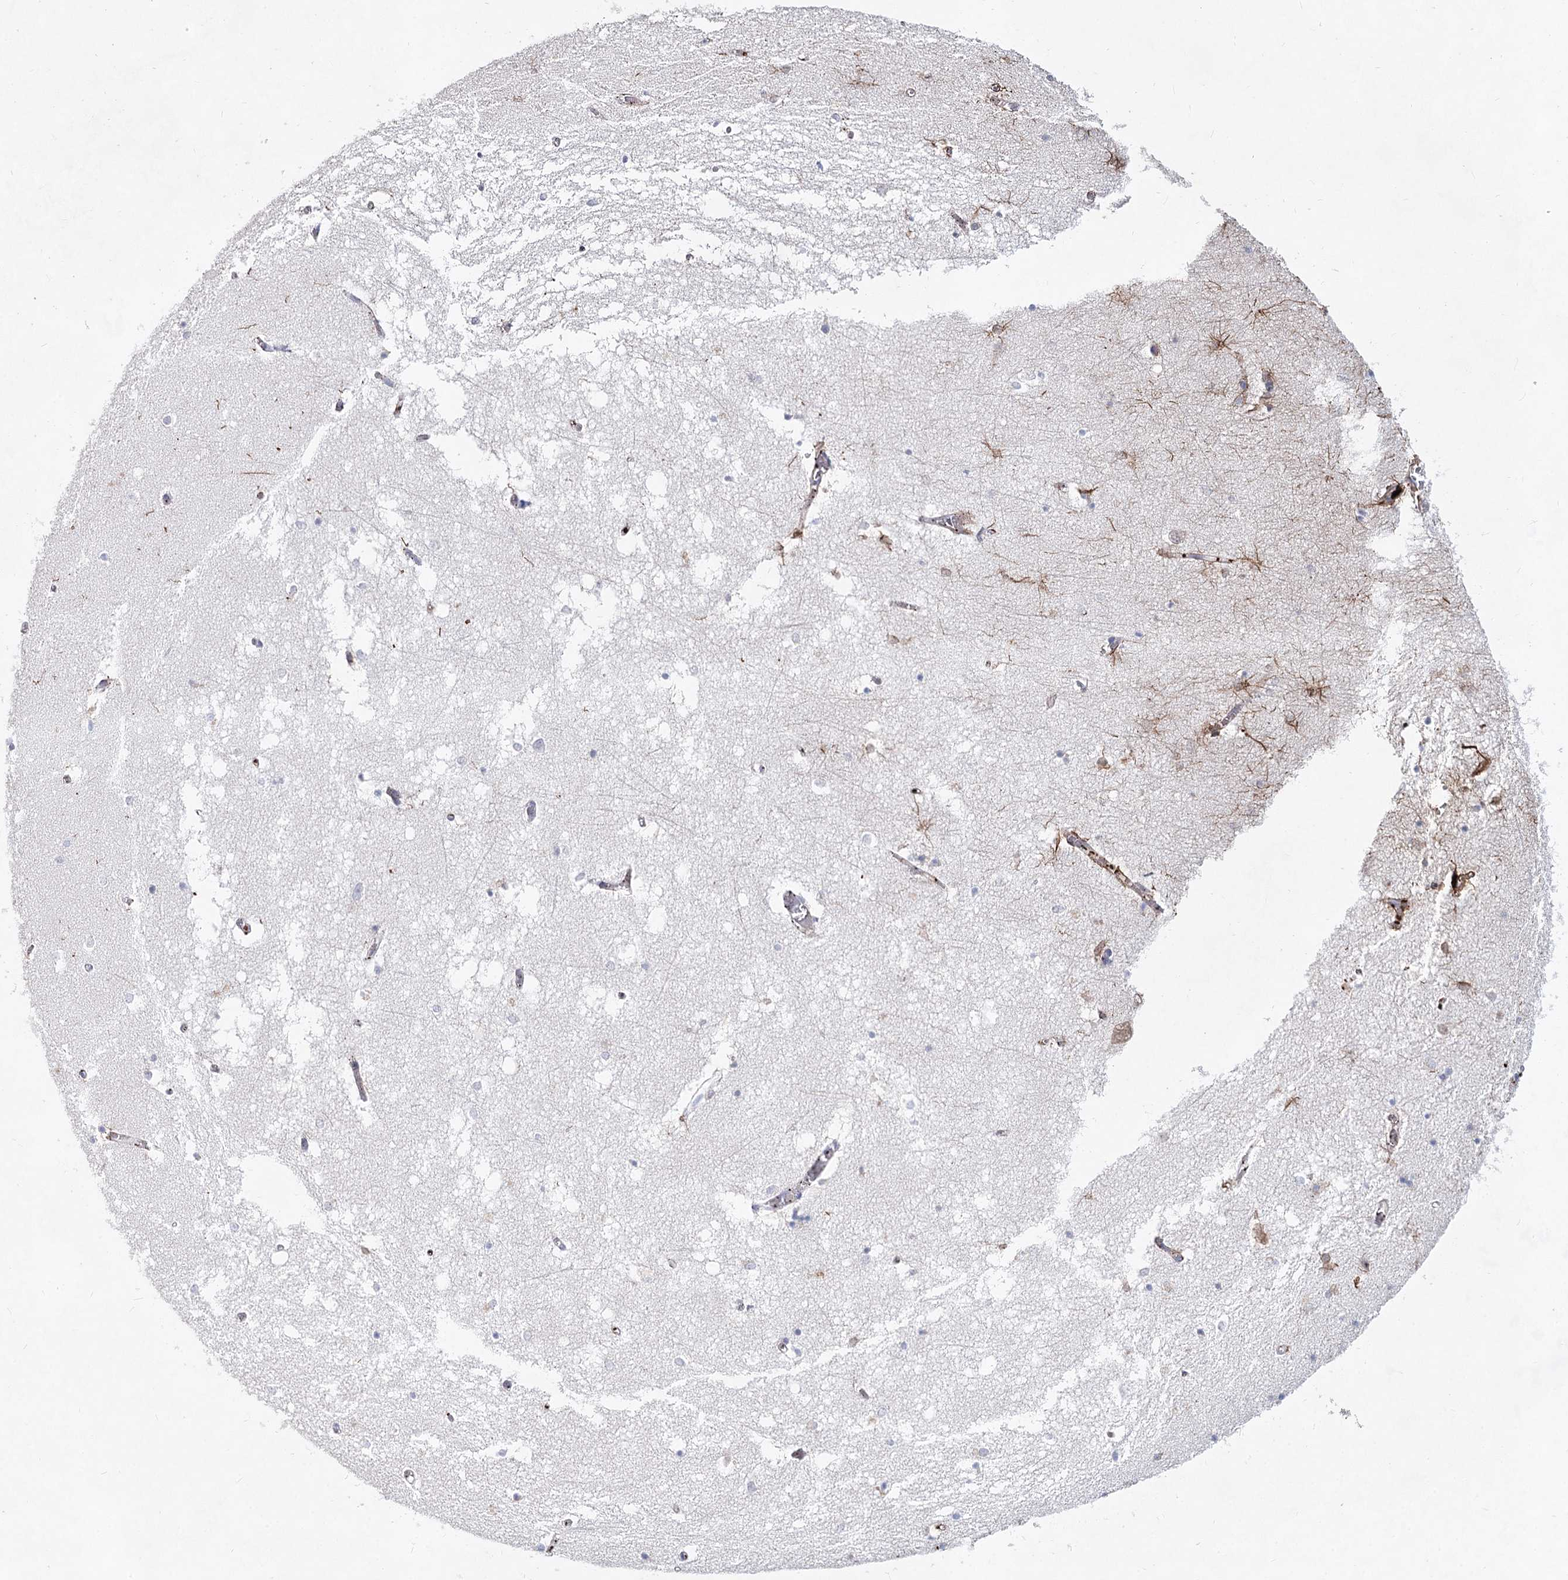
{"staining": {"intensity": "negative", "quantity": "none", "location": "none"}, "tissue": "hippocampus", "cell_type": "Glial cells", "image_type": "normal", "snomed": [{"axis": "morphology", "description": "Normal tissue, NOS"}, {"axis": "topography", "description": "Hippocampus"}], "caption": "An IHC micrograph of normal hippocampus is shown. There is no staining in glial cells of hippocampus. (DAB immunohistochemistry (IHC) visualized using brightfield microscopy, high magnification).", "gene": "TASOR2", "patient": {"sex": "male", "age": 70}}